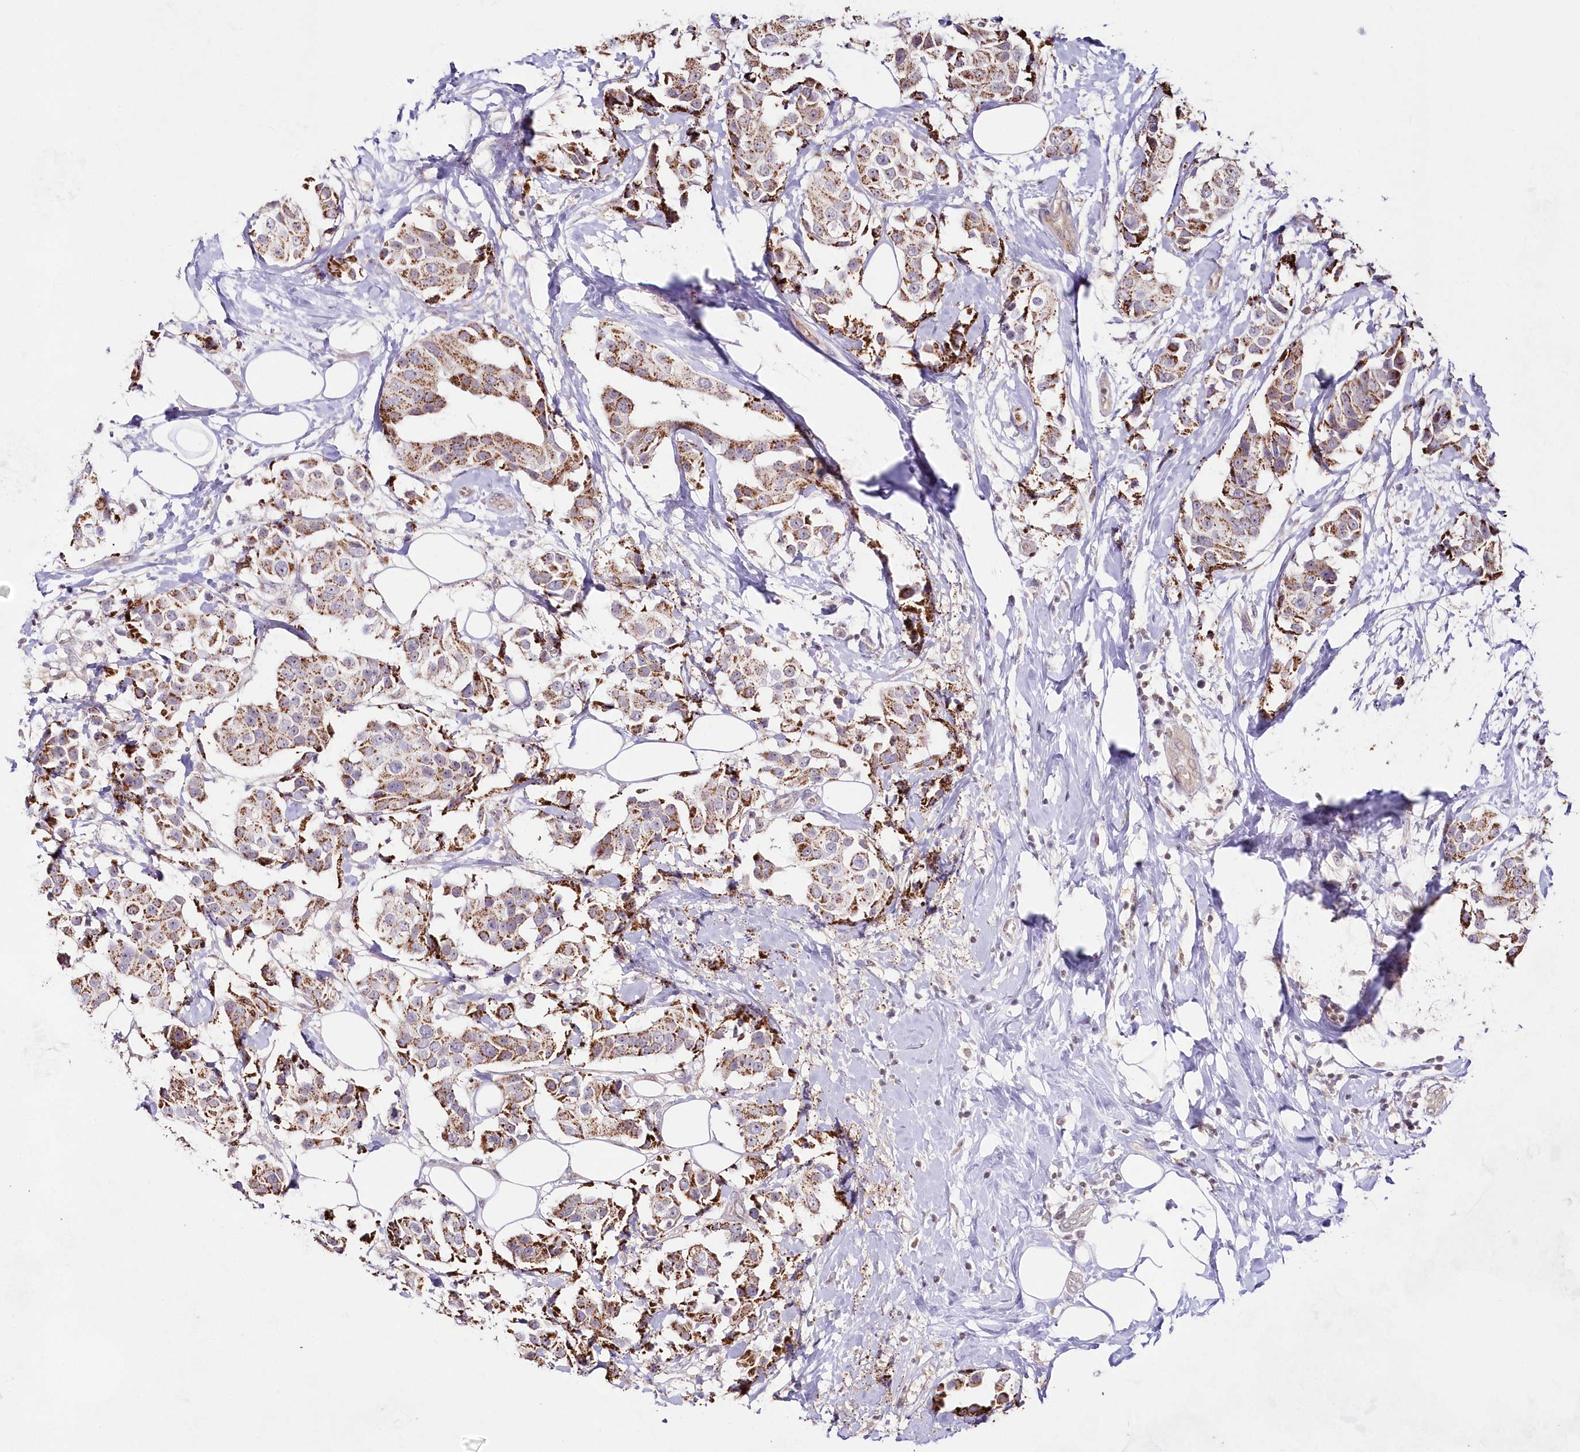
{"staining": {"intensity": "moderate", "quantity": ">75%", "location": "cytoplasmic/membranous"}, "tissue": "breast cancer", "cell_type": "Tumor cells", "image_type": "cancer", "snomed": [{"axis": "morphology", "description": "Normal tissue, NOS"}, {"axis": "morphology", "description": "Duct carcinoma"}, {"axis": "topography", "description": "Breast"}], "caption": "A brown stain shows moderate cytoplasmic/membranous expression of a protein in human infiltrating ductal carcinoma (breast) tumor cells.", "gene": "IMPA1", "patient": {"sex": "female", "age": 39}}